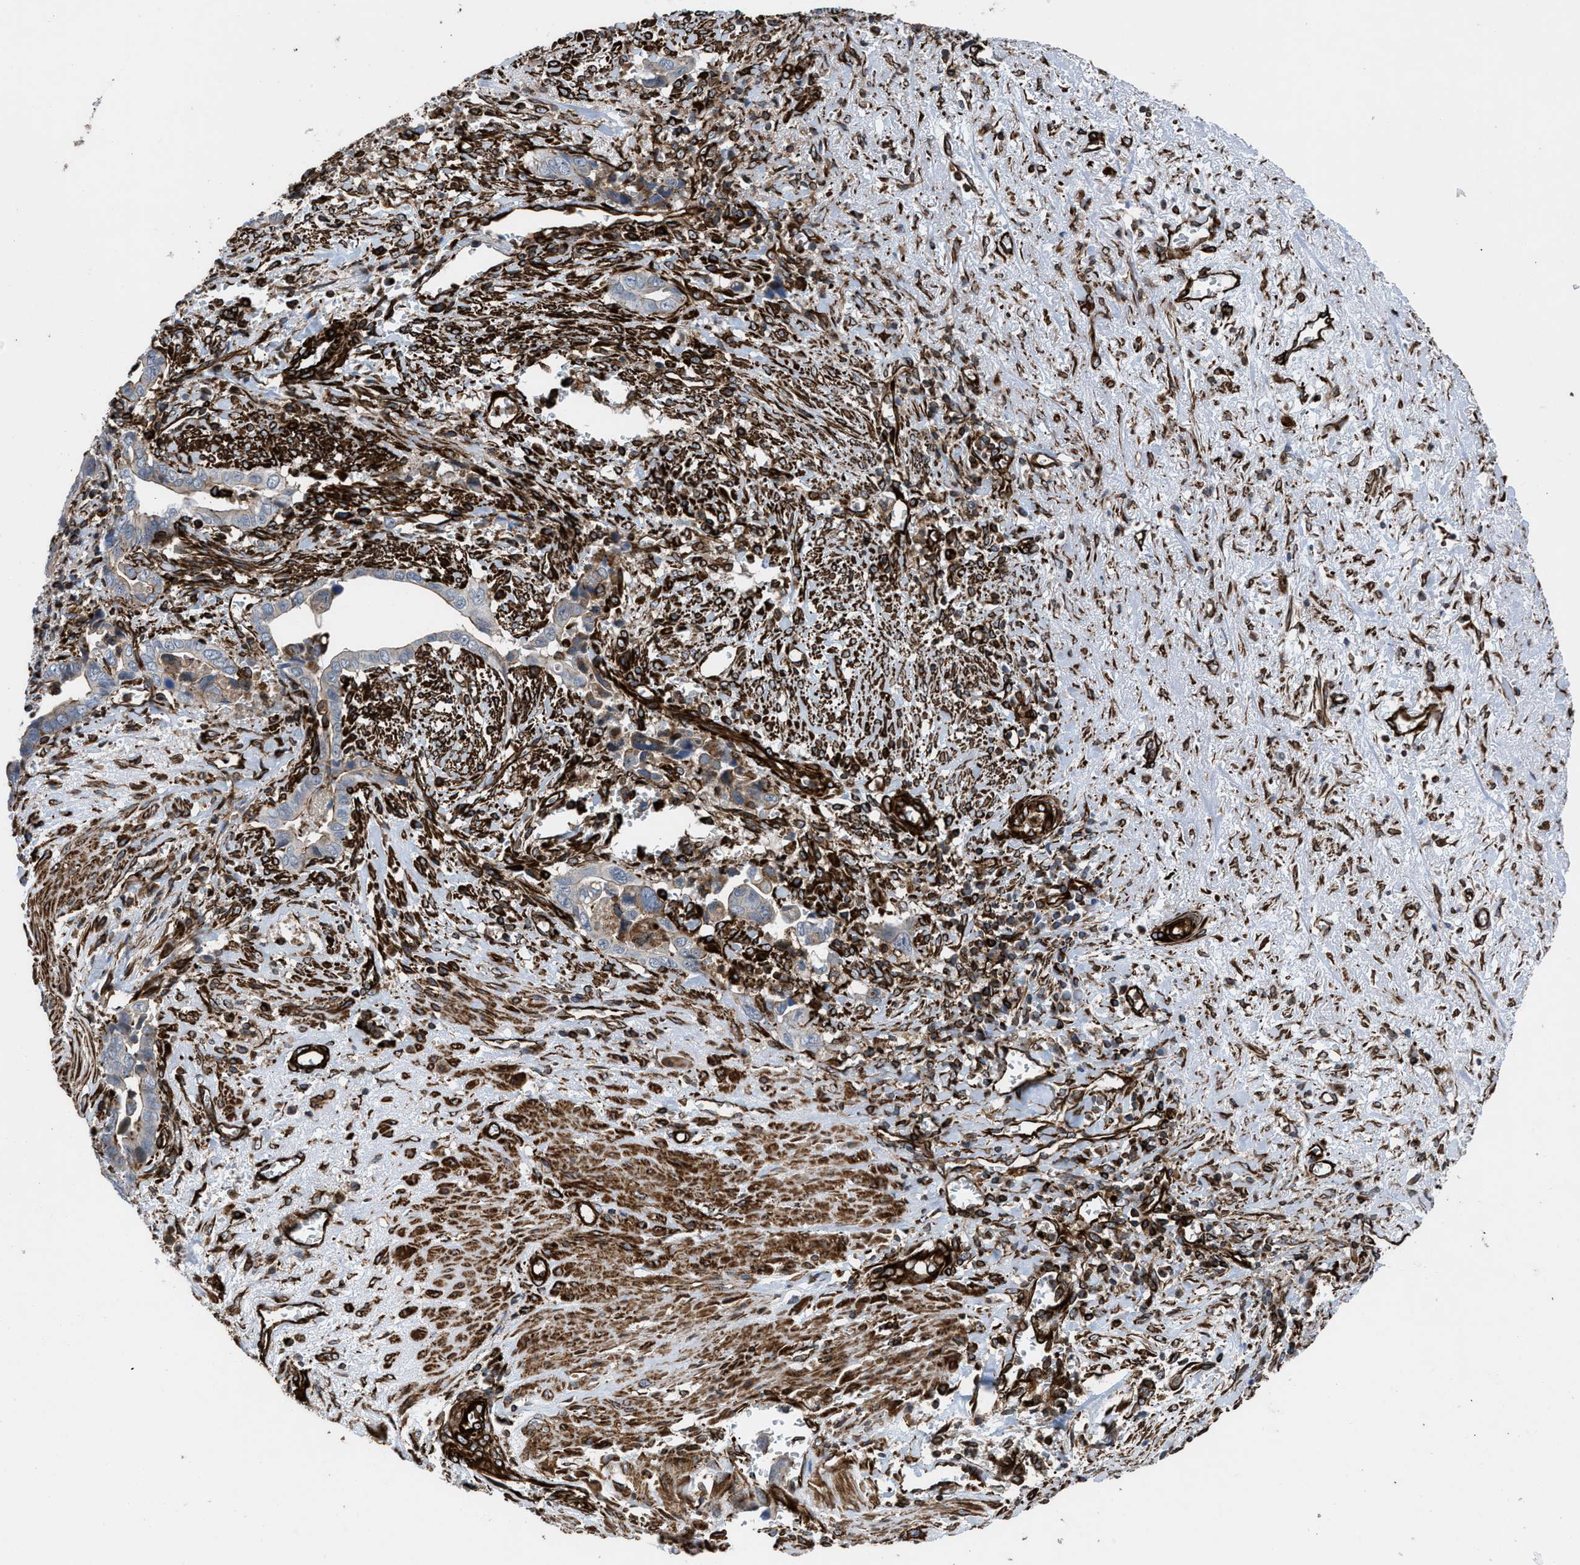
{"staining": {"intensity": "weak", "quantity": "25%-75%", "location": "cytoplasmic/membranous"}, "tissue": "liver cancer", "cell_type": "Tumor cells", "image_type": "cancer", "snomed": [{"axis": "morphology", "description": "Cholangiocarcinoma"}, {"axis": "topography", "description": "Liver"}], "caption": "Cholangiocarcinoma (liver) stained for a protein (brown) shows weak cytoplasmic/membranous positive positivity in about 25%-75% of tumor cells.", "gene": "PTPRE", "patient": {"sex": "female", "age": 79}}